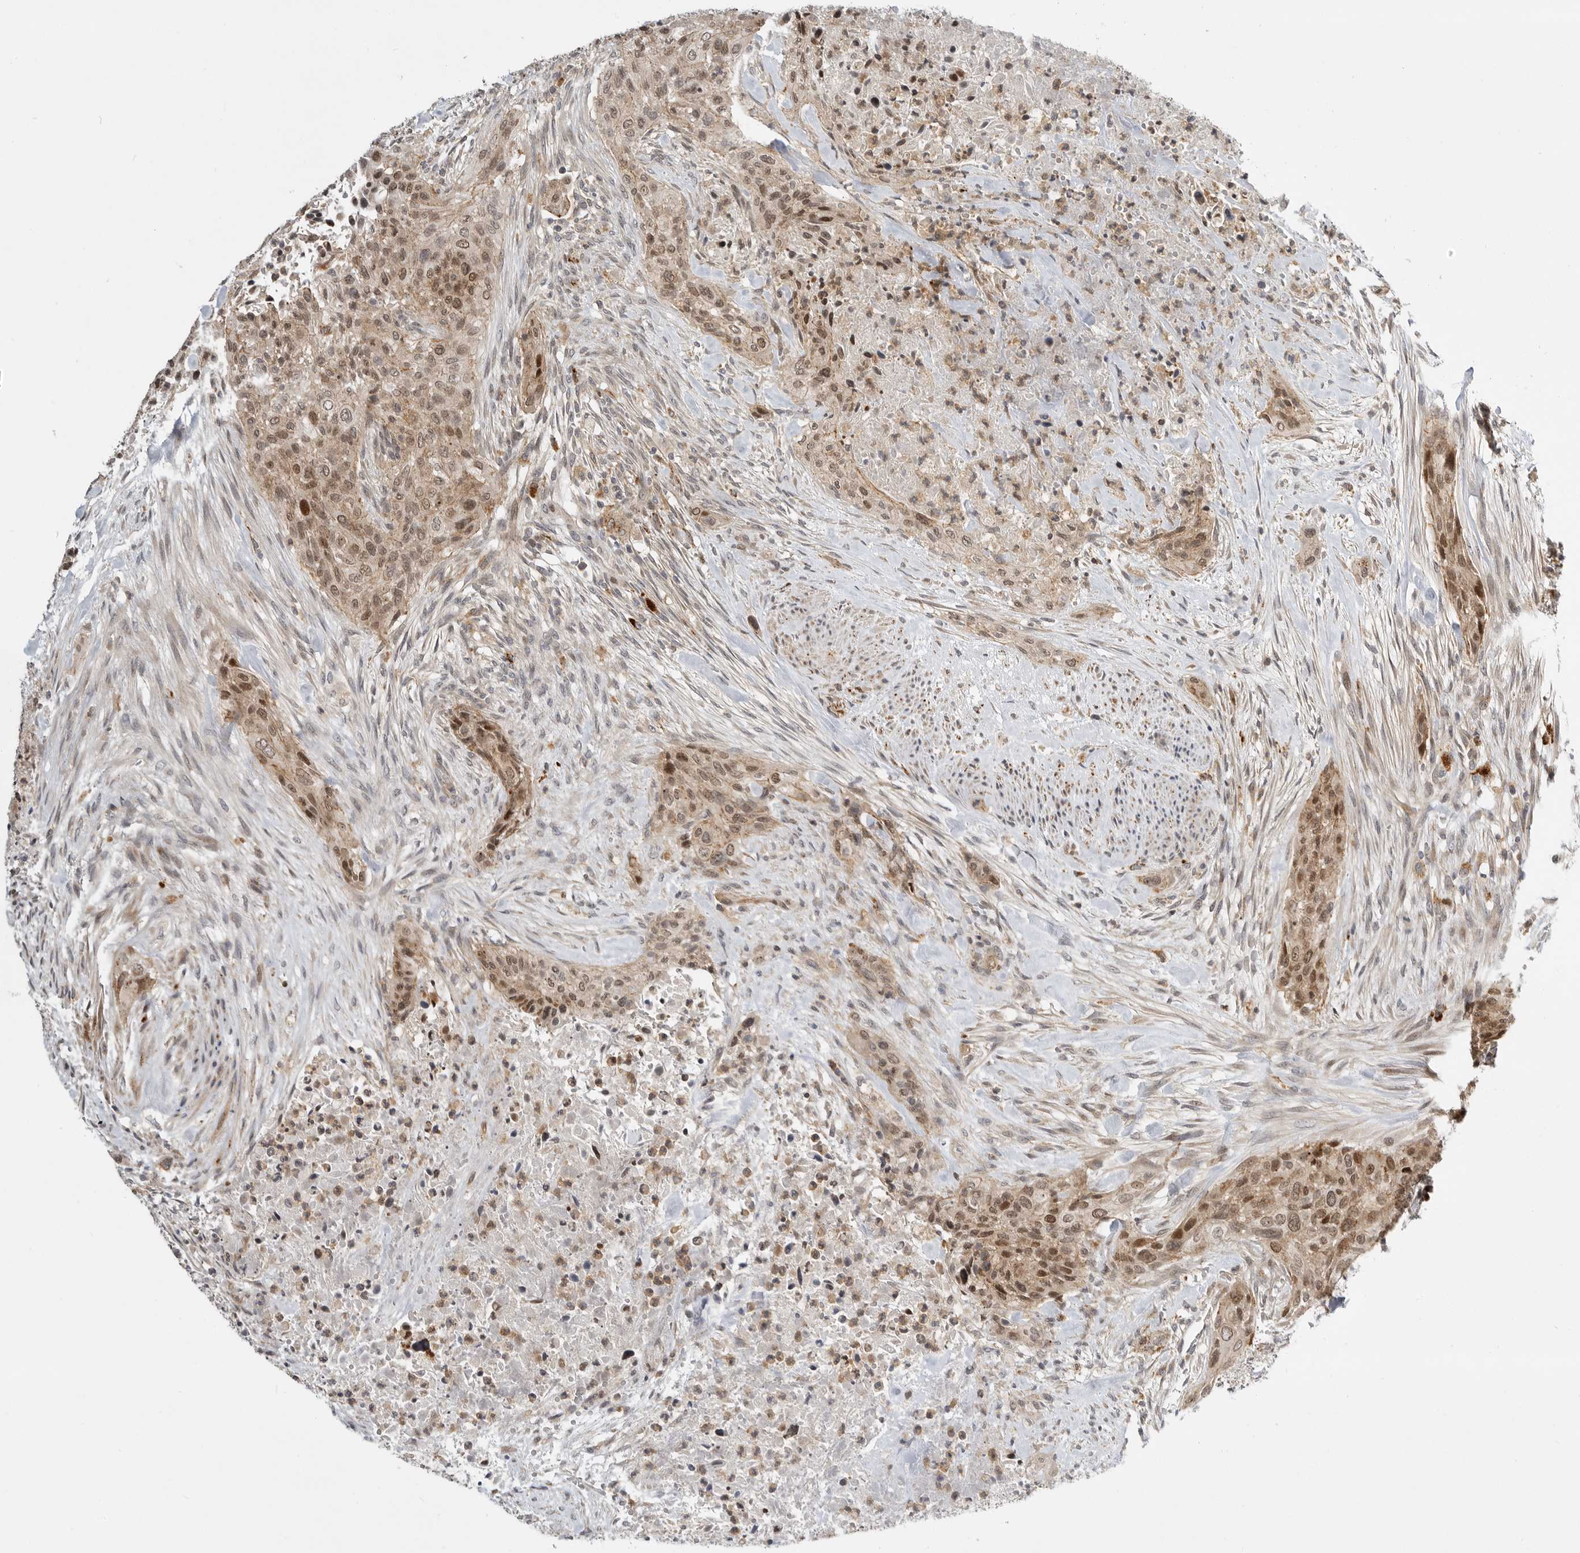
{"staining": {"intensity": "moderate", "quantity": ">75%", "location": "nuclear"}, "tissue": "urothelial cancer", "cell_type": "Tumor cells", "image_type": "cancer", "snomed": [{"axis": "morphology", "description": "Urothelial carcinoma, High grade"}, {"axis": "topography", "description": "Urinary bladder"}], "caption": "Immunohistochemistry of urothelial cancer displays medium levels of moderate nuclear positivity in about >75% of tumor cells. The staining was performed using DAB (3,3'-diaminobenzidine) to visualize the protein expression in brown, while the nuclei were stained in blue with hematoxylin (Magnification: 20x).", "gene": "CSNK1G3", "patient": {"sex": "male", "age": 35}}